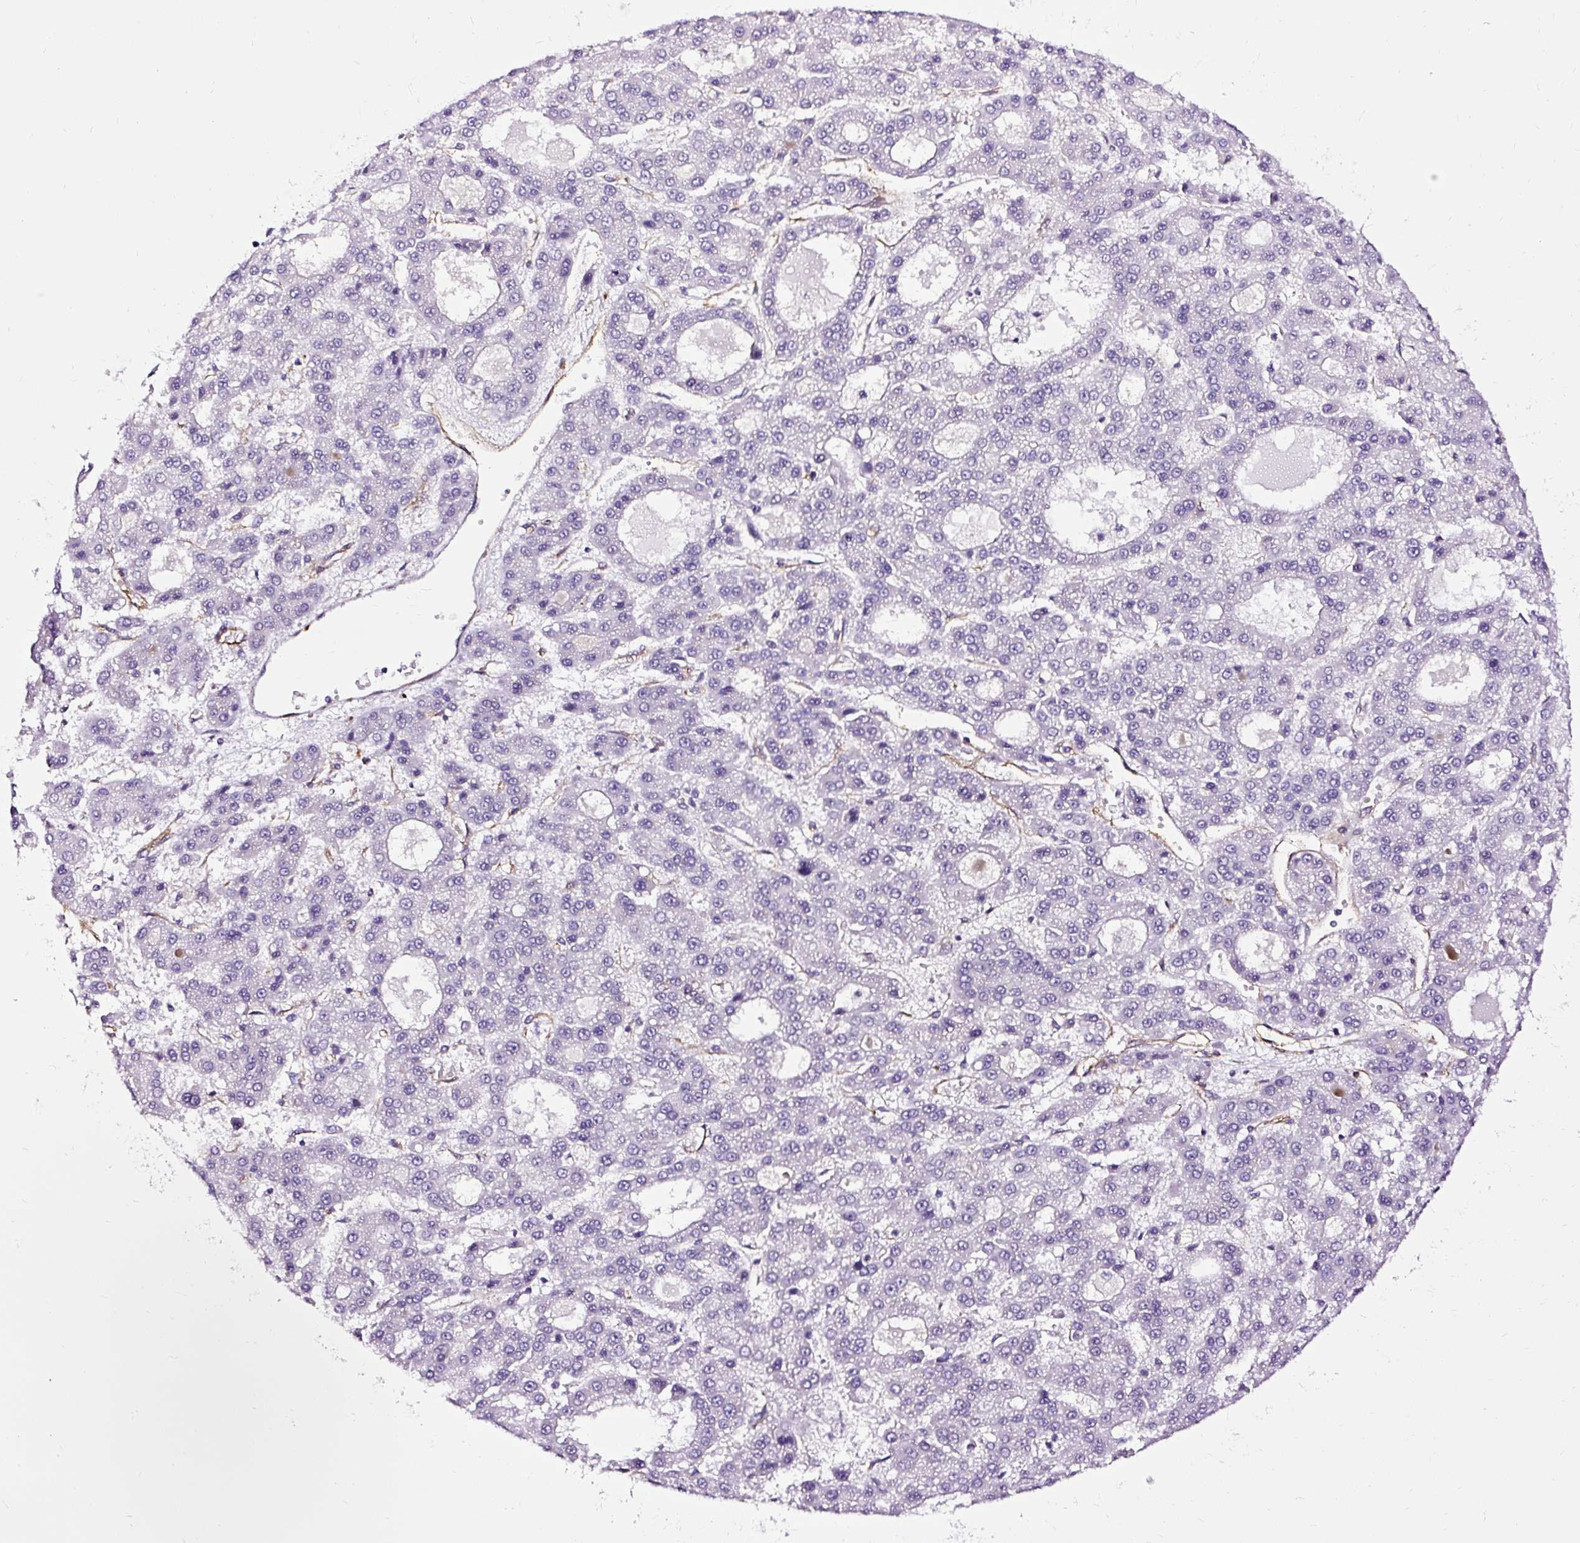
{"staining": {"intensity": "negative", "quantity": "none", "location": "none"}, "tissue": "liver cancer", "cell_type": "Tumor cells", "image_type": "cancer", "snomed": [{"axis": "morphology", "description": "Carcinoma, Hepatocellular, NOS"}, {"axis": "topography", "description": "Liver"}], "caption": "The image reveals no staining of tumor cells in liver cancer (hepatocellular carcinoma).", "gene": "SLC7A8", "patient": {"sex": "male", "age": 70}}